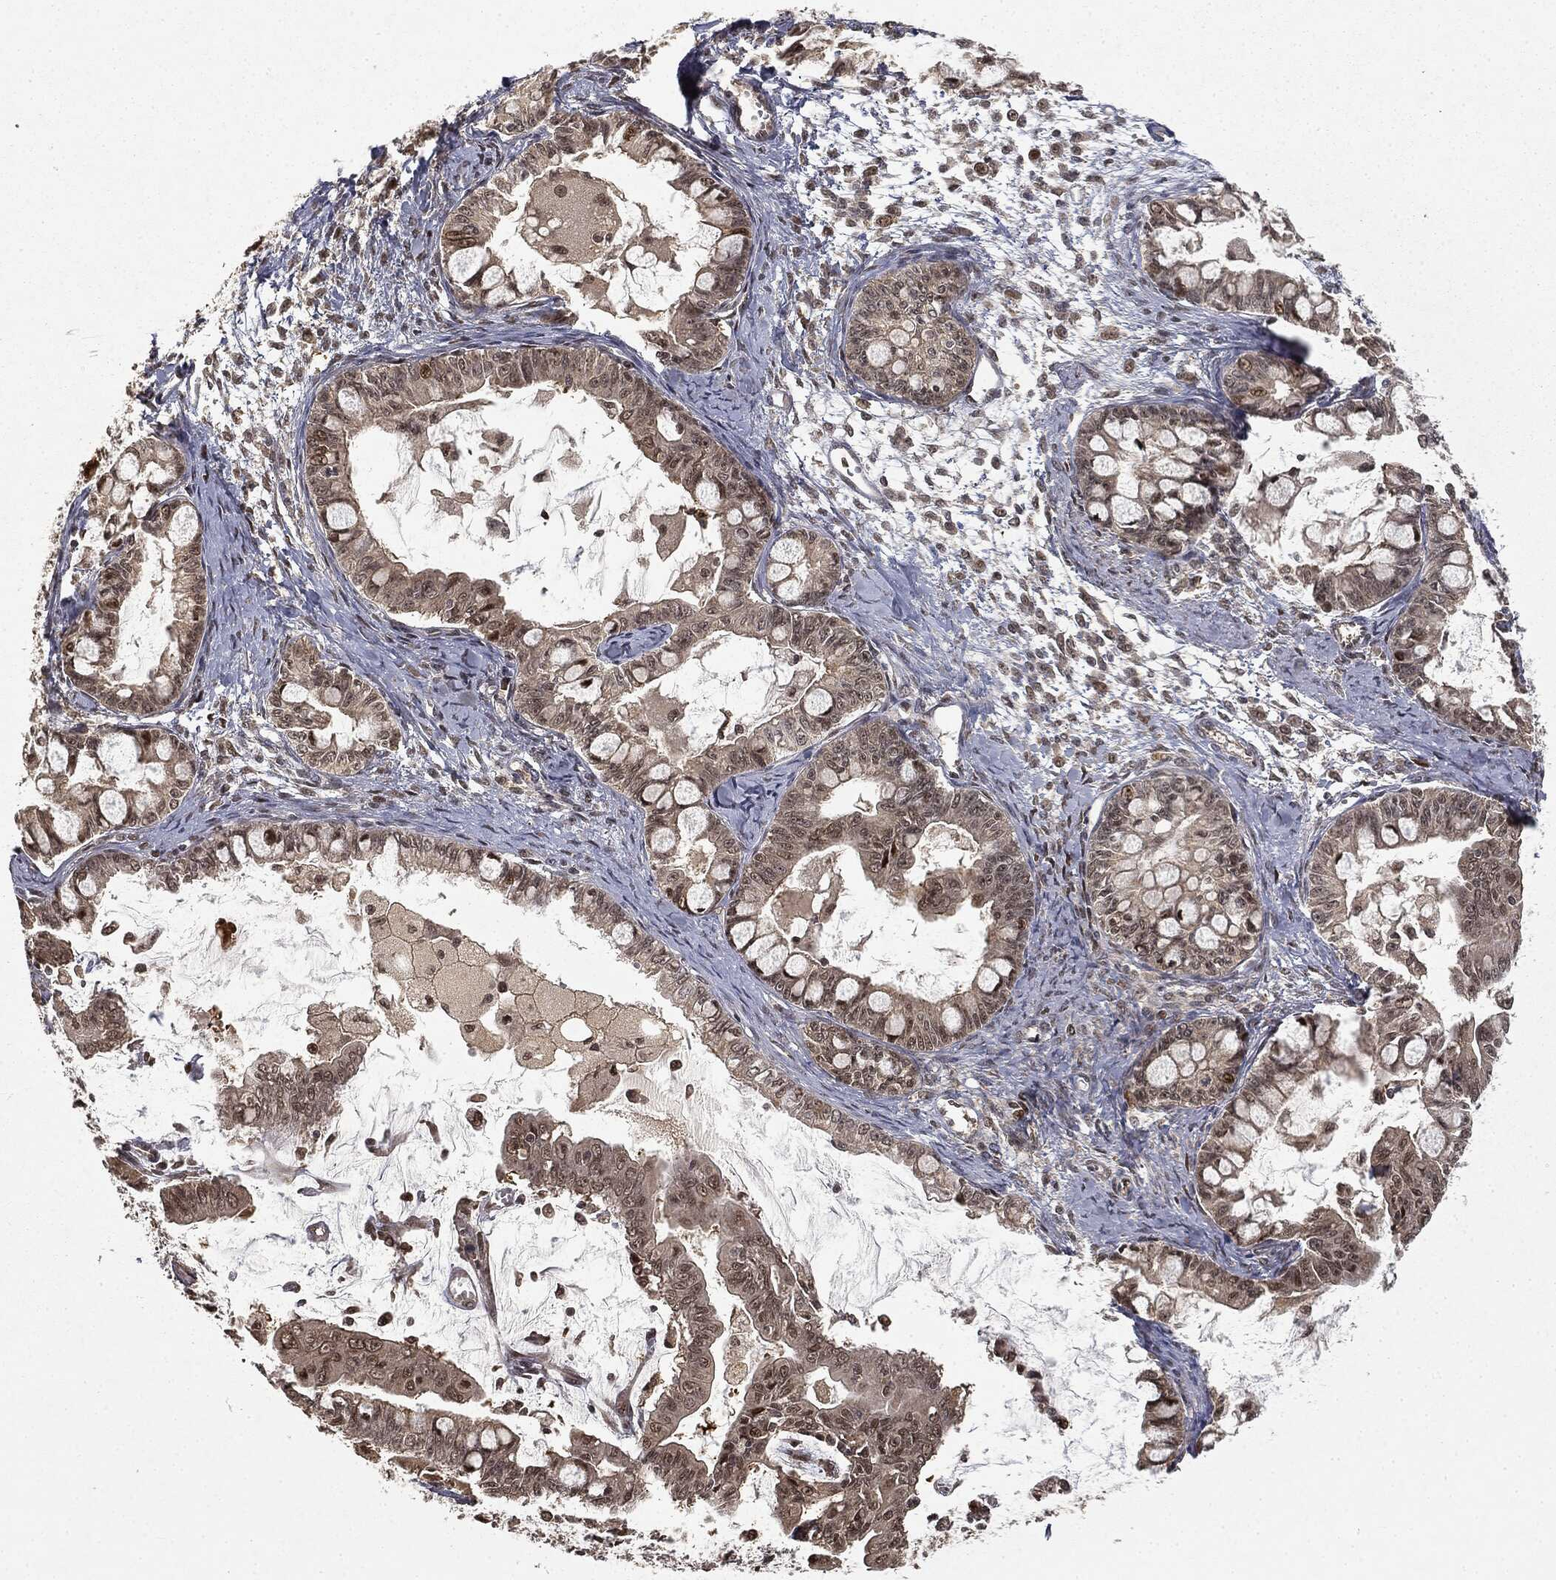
{"staining": {"intensity": "moderate", "quantity": "25%-75%", "location": "cytoplasmic/membranous"}, "tissue": "ovarian cancer", "cell_type": "Tumor cells", "image_type": "cancer", "snomed": [{"axis": "morphology", "description": "Cystadenocarcinoma, mucinous, NOS"}, {"axis": "topography", "description": "Ovary"}], "caption": "Protein expression analysis of human ovarian cancer reveals moderate cytoplasmic/membranous staining in about 25%-75% of tumor cells.", "gene": "ZNHIT6", "patient": {"sex": "female", "age": 63}}